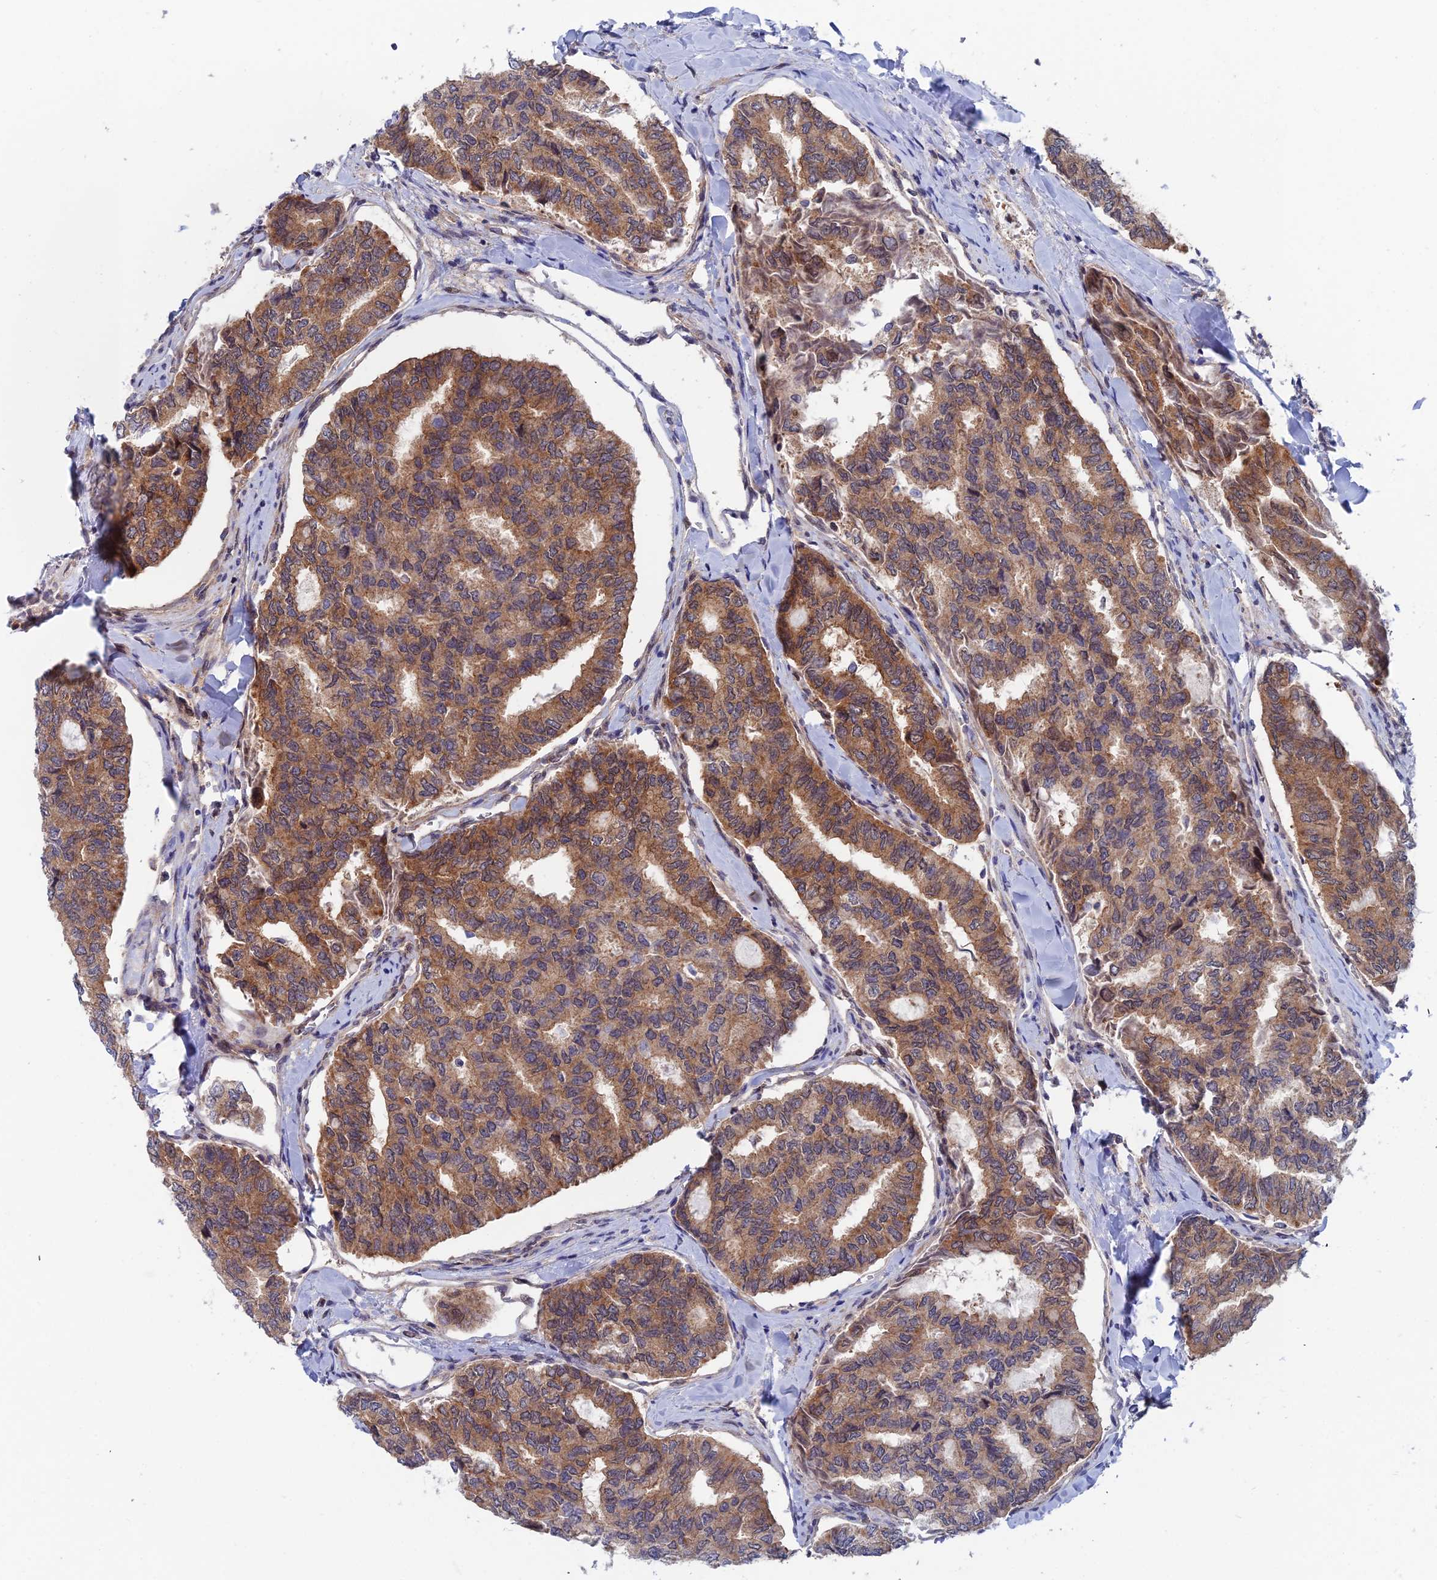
{"staining": {"intensity": "moderate", "quantity": ">75%", "location": "cytoplasmic/membranous,nuclear"}, "tissue": "thyroid cancer", "cell_type": "Tumor cells", "image_type": "cancer", "snomed": [{"axis": "morphology", "description": "Papillary adenocarcinoma, NOS"}, {"axis": "topography", "description": "Thyroid gland"}], "caption": "A photomicrograph of papillary adenocarcinoma (thyroid) stained for a protein reveals moderate cytoplasmic/membranous and nuclear brown staining in tumor cells.", "gene": "IGBP1", "patient": {"sex": "female", "age": 35}}